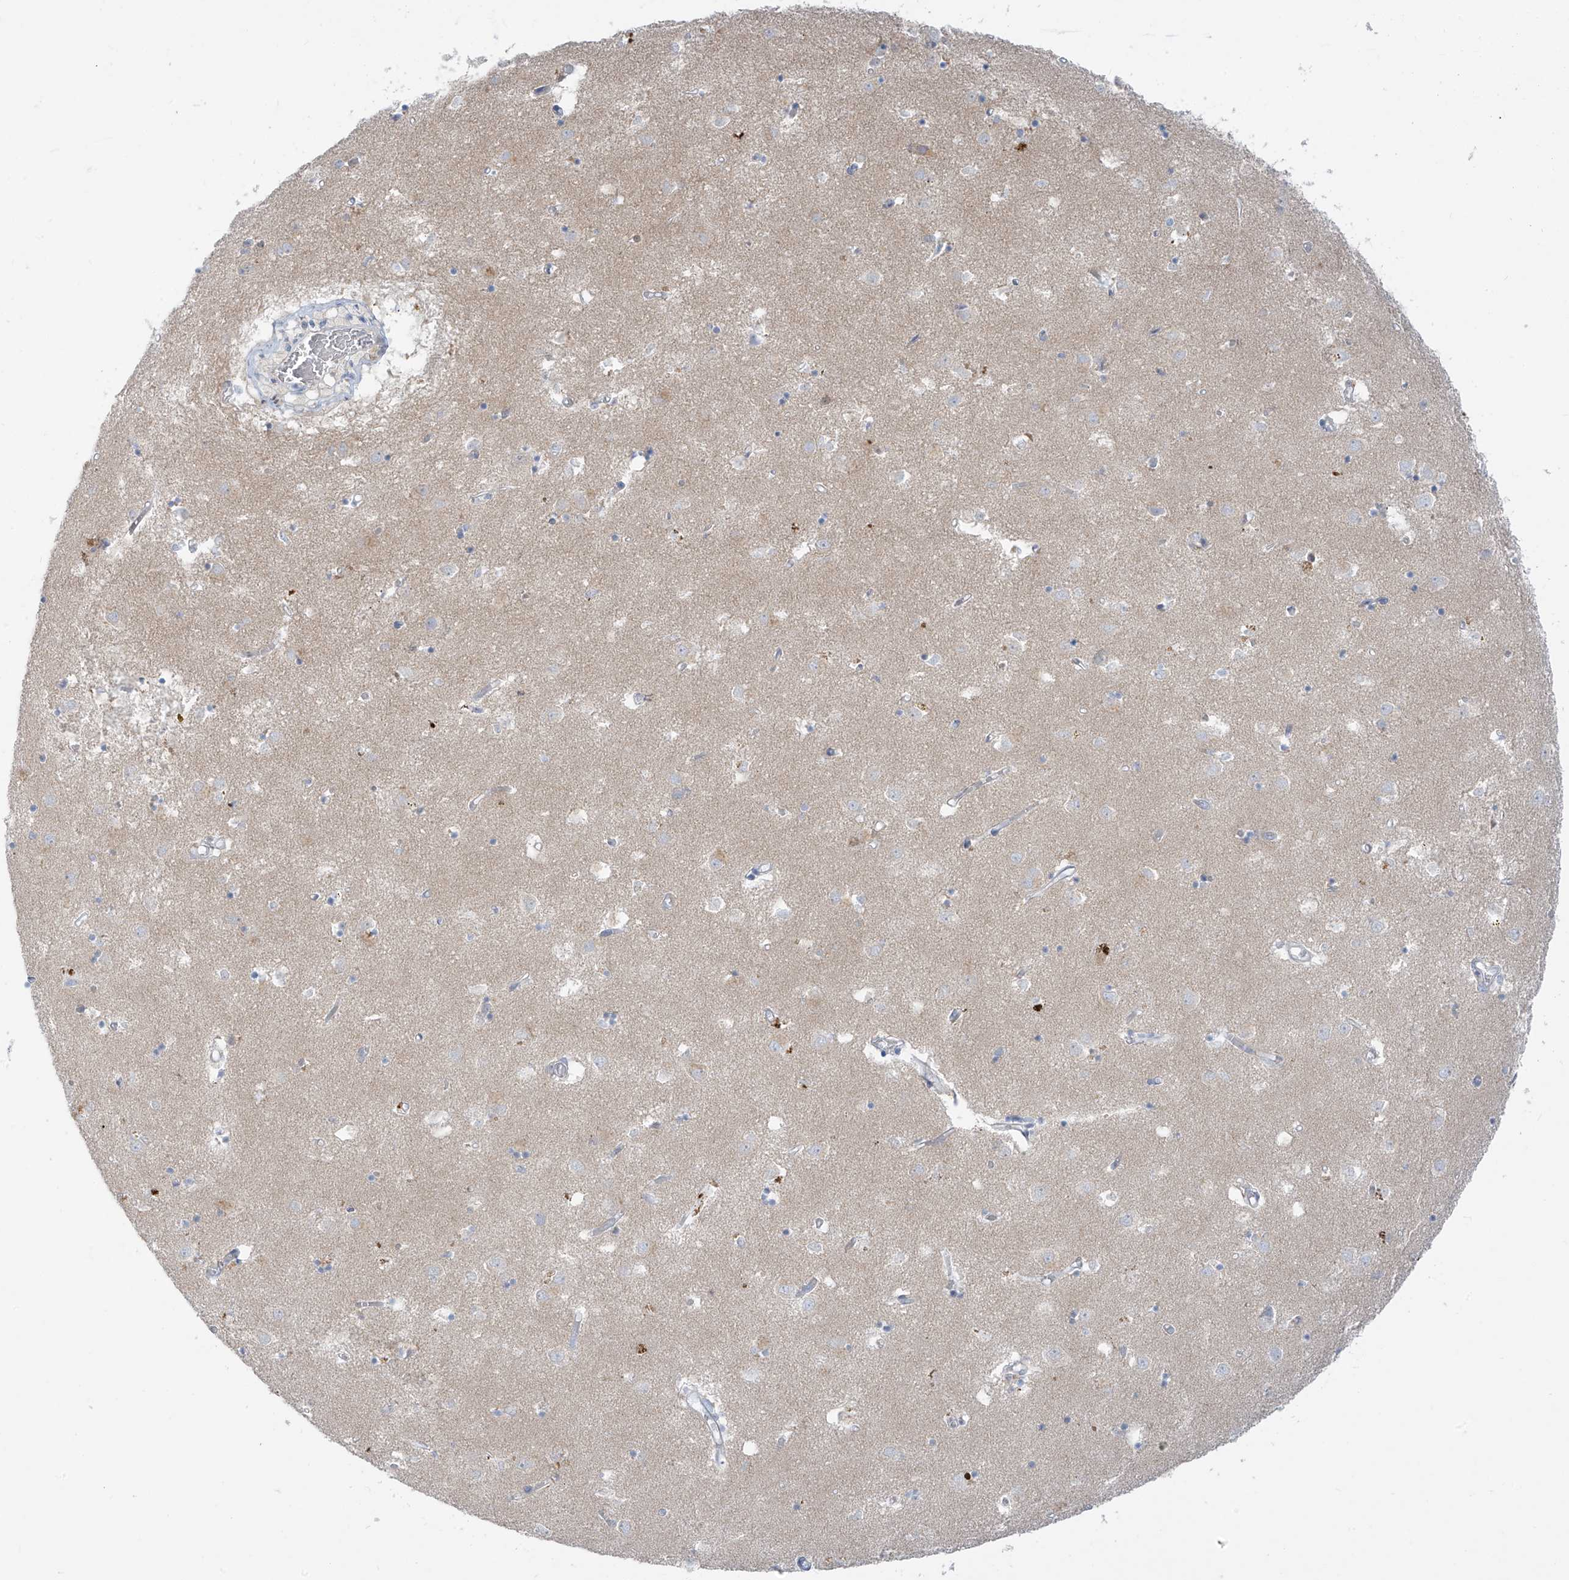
{"staining": {"intensity": "negative", "quantity": "none", "location": "none"}, "tissue": "caudate", "cell_type": "Glial cells", "image_type": "normal", "snomed": [{"axis": "morphology", "description": "Normal tissue, NOS"}, {"axis": "topography", "description": "Lateral ventricle wall"}], "caption": "The immunohistochemistry (IHC) histopathology image has no significant positivity in glial cells of caudate. (Brightfield microscopy of DAB (3,3'-diaminobenzidine) immunohistochemistry (IHC) at high magnification).", "gene": "DGKQ", "patient": {"sex": "male", "age": 70}}